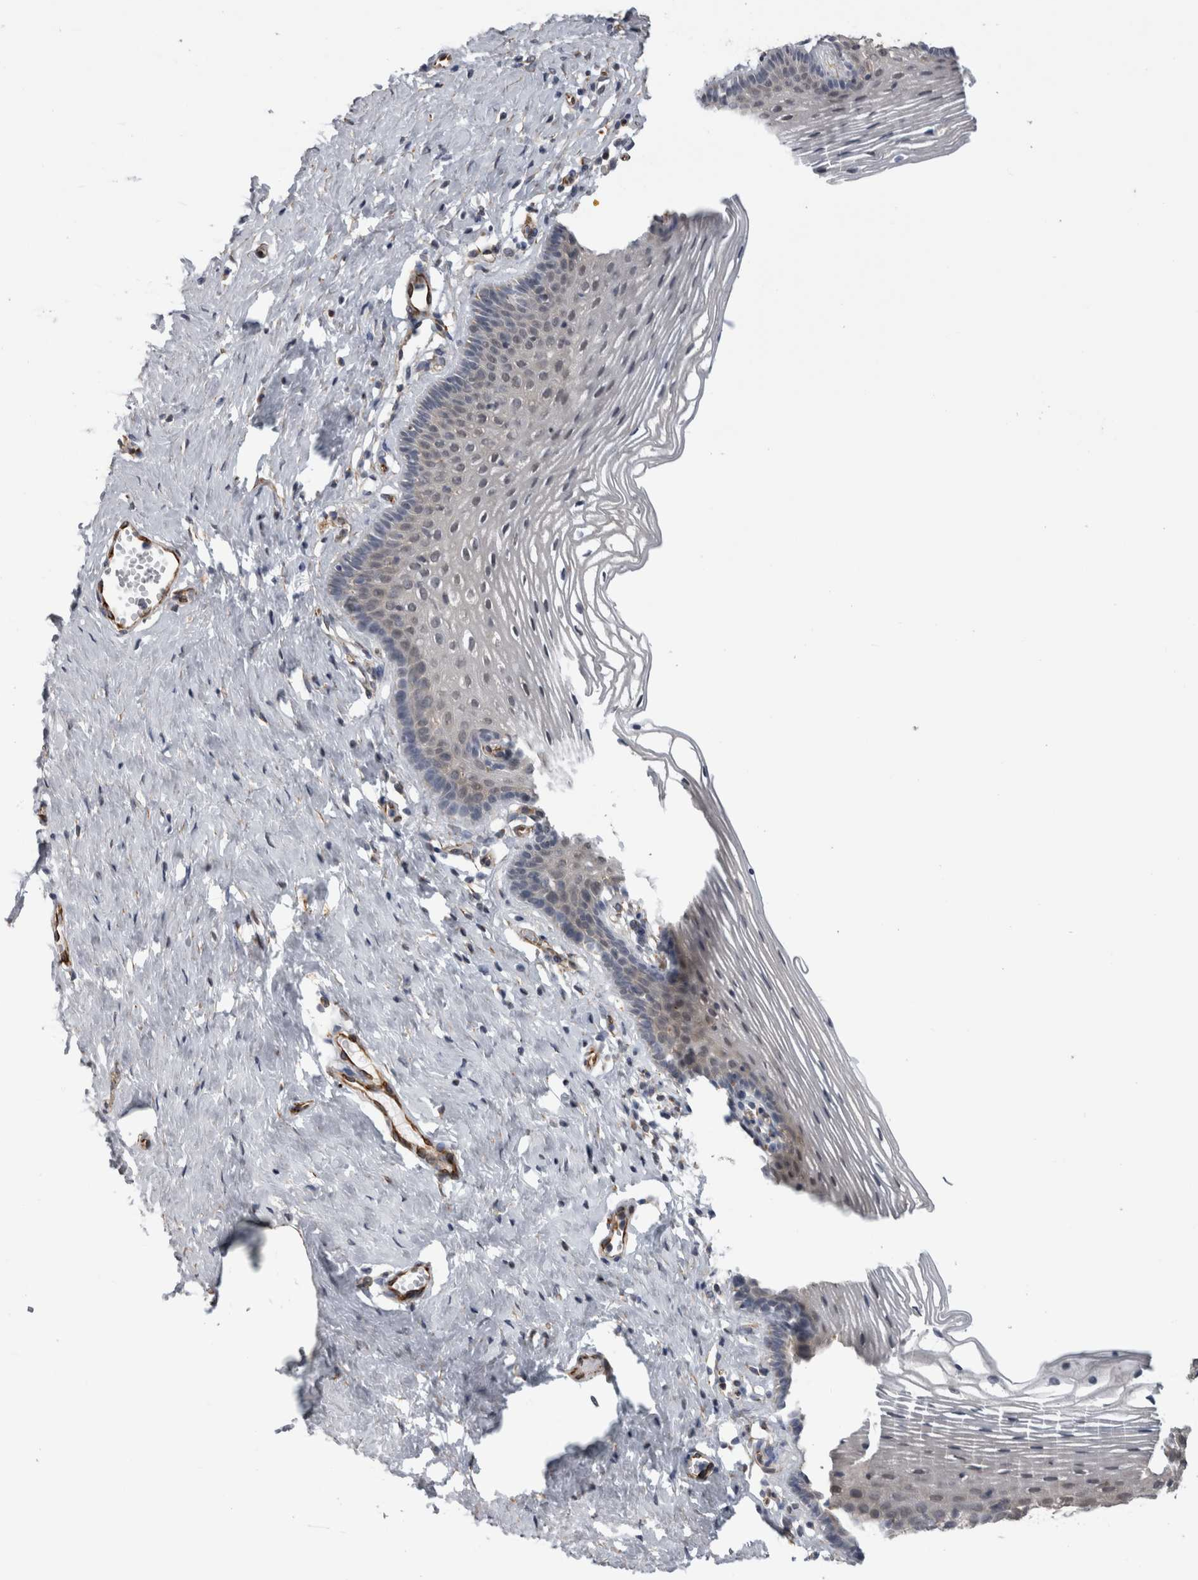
{"staining": {"intensity": "negative", "quantity": "none", "location": "none"}, "tissue": "vagina", "cell_type": "Squamous epithelial cells", "image_type": "normal", "snomed": [{"axis": "morphology", "description": "Normal tissue, NOS"}, {"axis": "topography", "description": "Vagina"}], "caption": "This micrograph is of unremarkable vagina stained with immunohistochemistry to label a protein in brown with the nuclei are counter-stained blue. There is no positivity in squamous epithelial cells.", "gene": "ACOT7", "patient": {"sex": "female", "age": 32}}